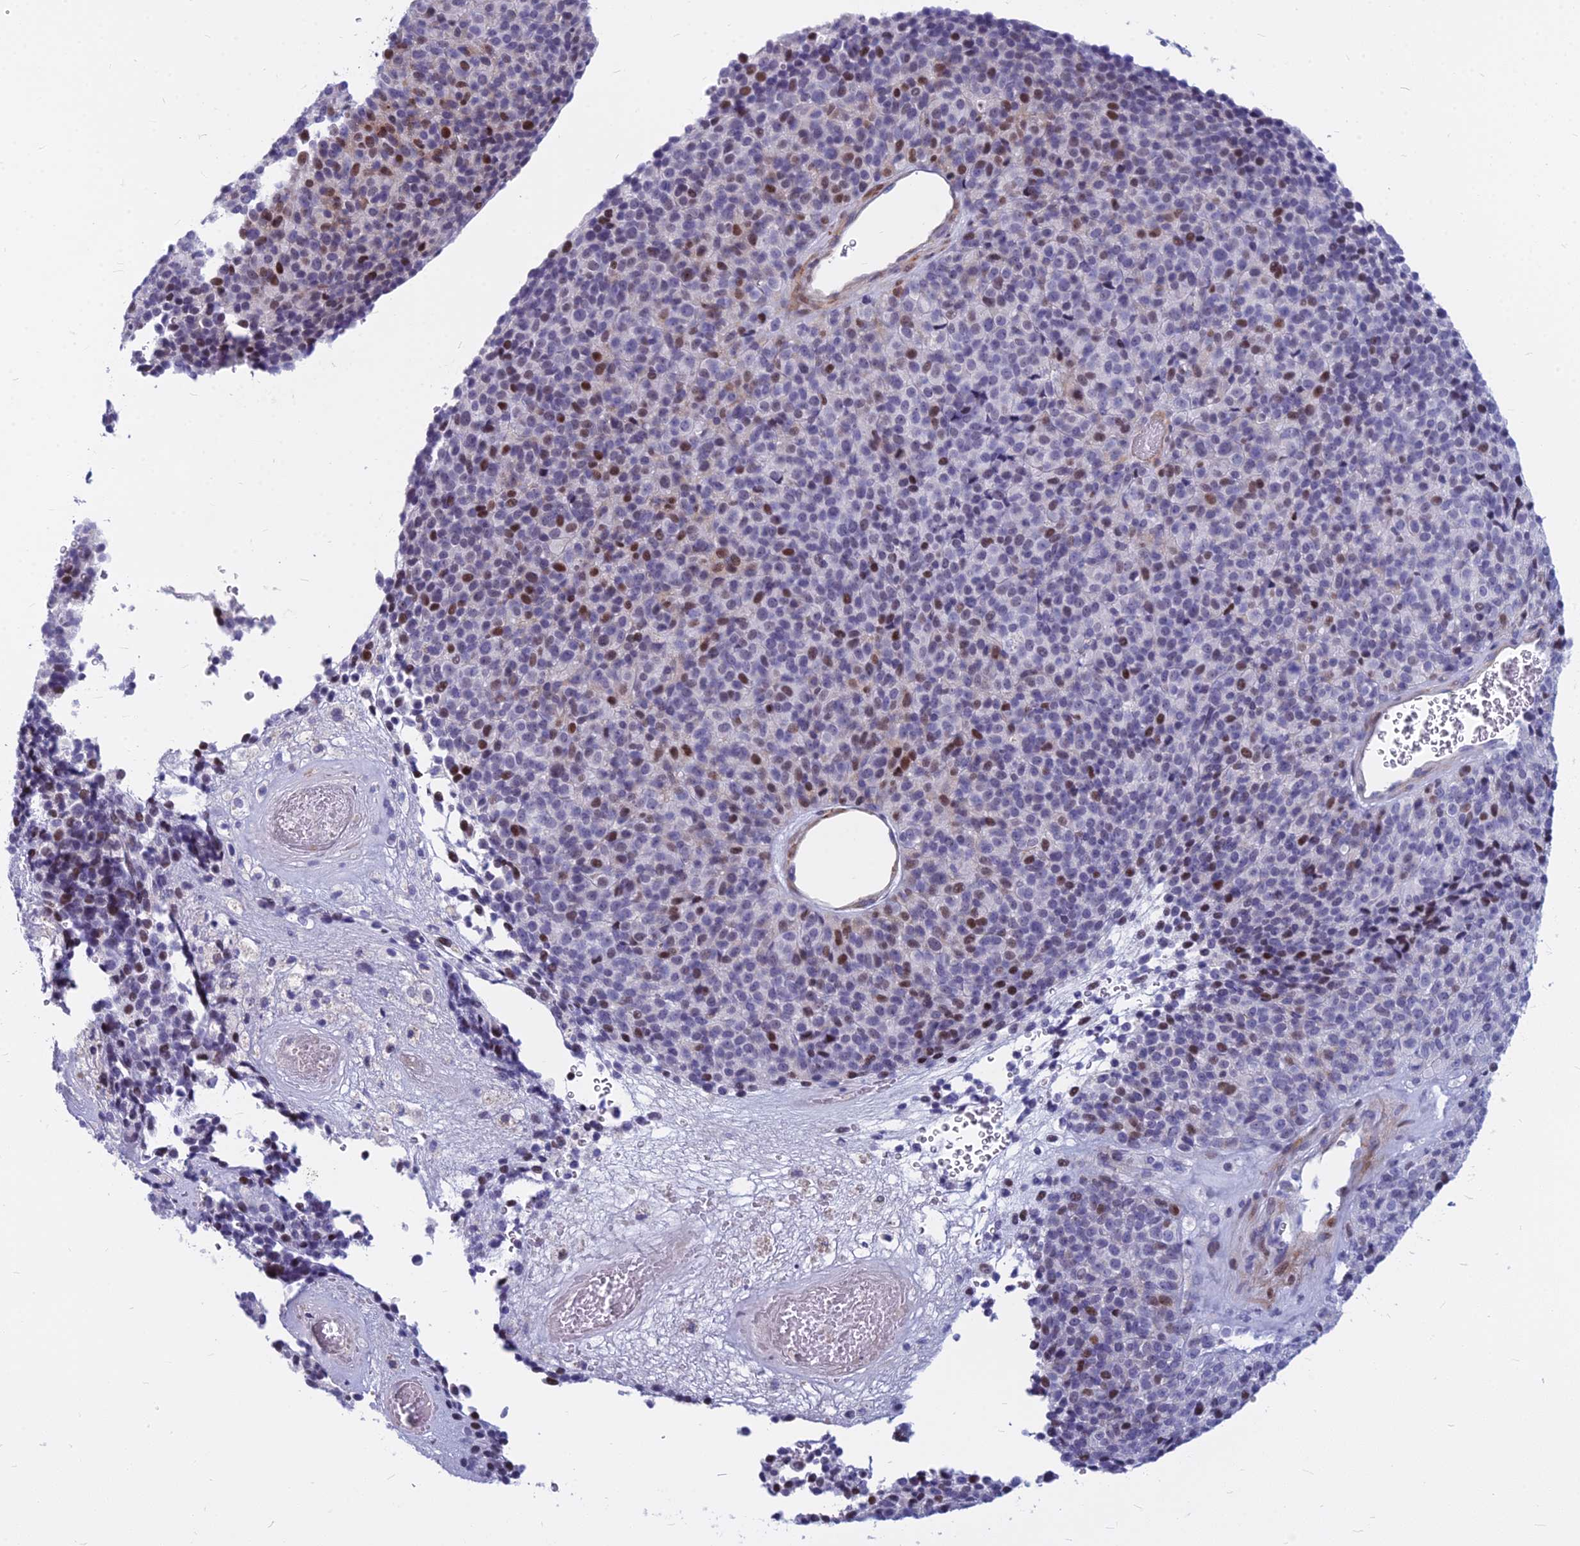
{"staining": {"intensity": "moderate", "quantity": "25%-75%", "location": "nuclear"}, "tissue": "melanoma", "cell_type": "Tumor cells", "image_type": "cancer", "snomed": [{"axis": "morphology", "description": "Malignant melanoma, Metastatic site"}, {"axis": "topography", "description": "Brain"}], "caption": "Malignant melanoma (metastatic site) stained for a protein (brown) exhibits moderate nuclear positive positivity in about 25%-75% of tumor cells.", "gene": "MYBPC2", "patient": {"sex": "female", "age": 56}}